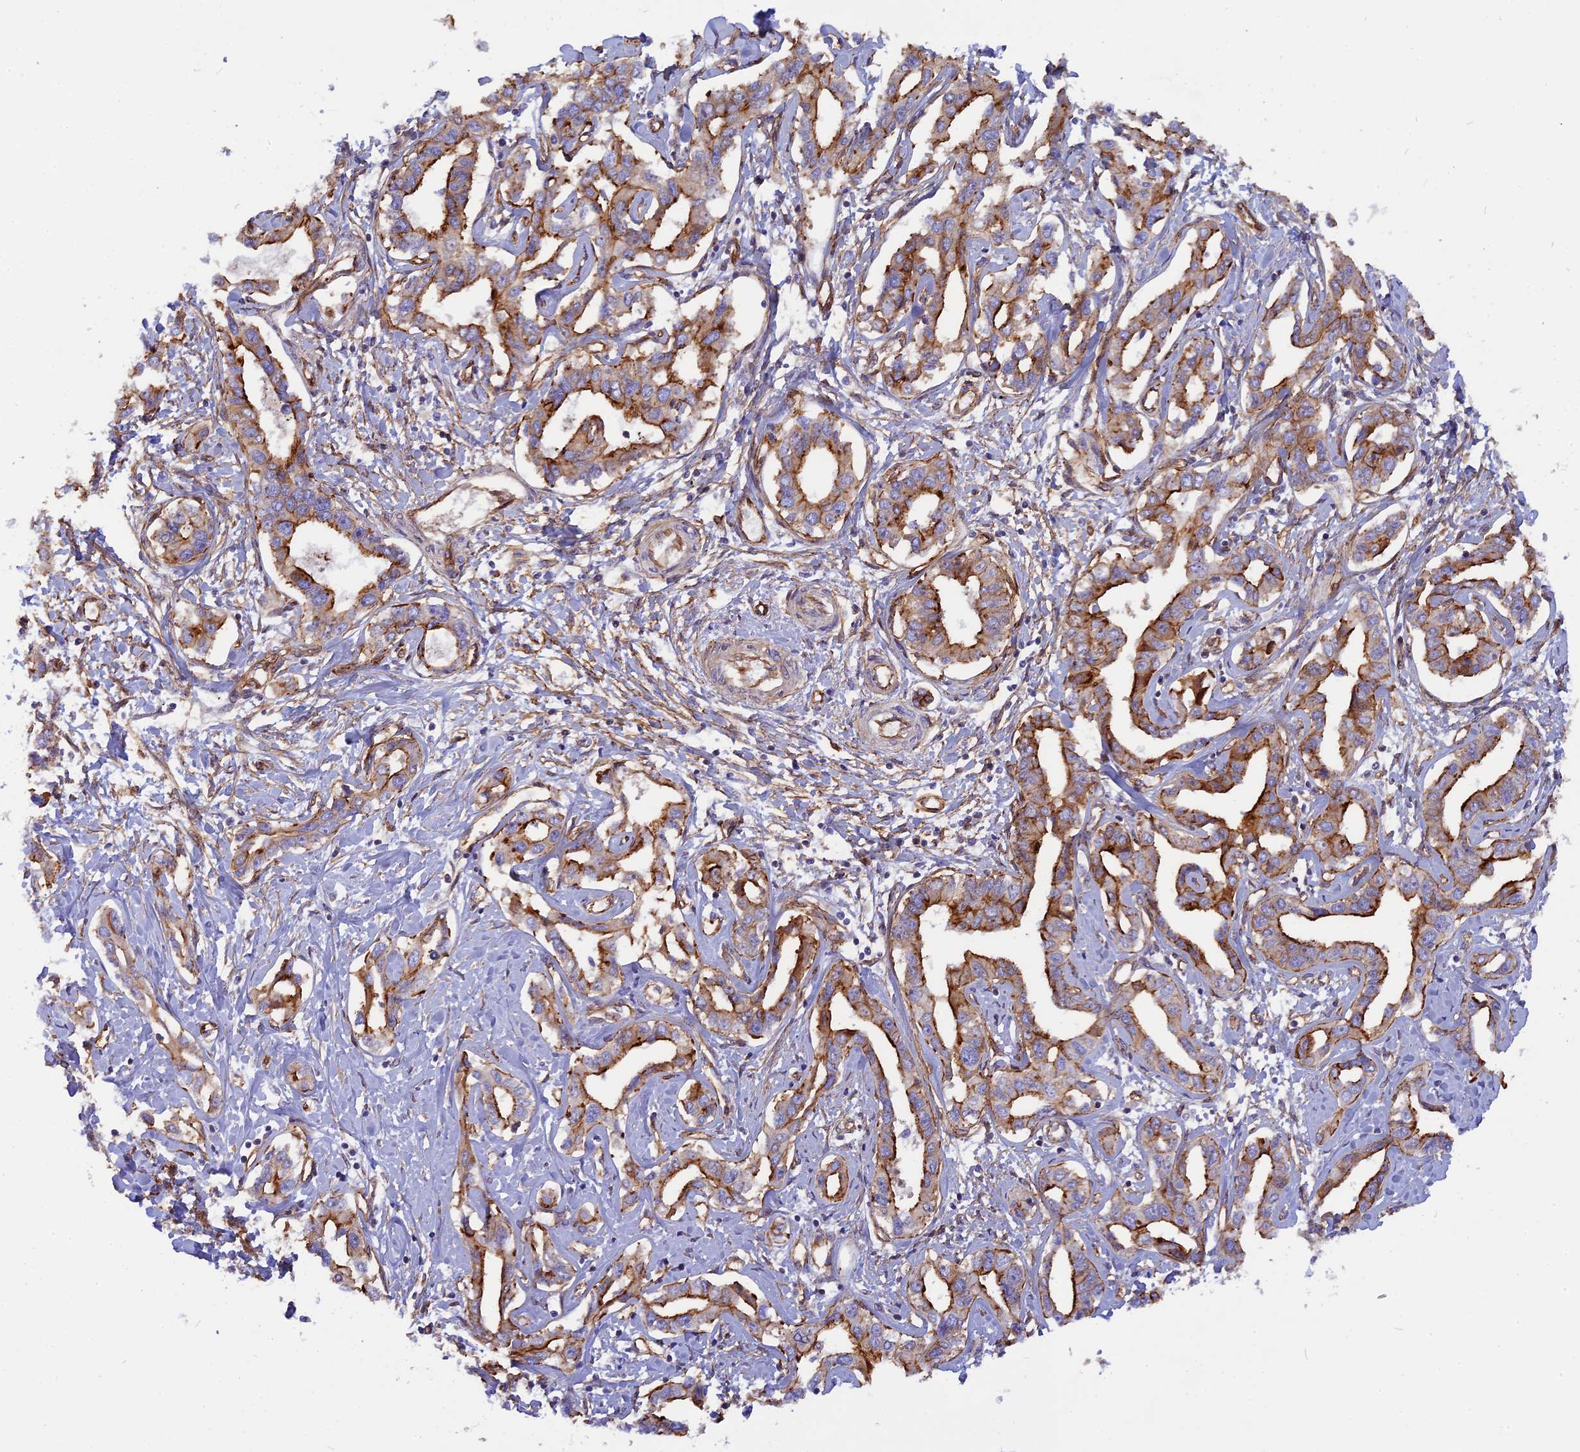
{"staining": {"intensity": "moderate", "quantity": ">75%", "location": "cytoplasmic/membranous"}, "tissue": "liver cancer", "cell_type": "Tumor cells", "image_type": "cancer", "snomed": [{"axis": "morphology", "description": "Cholangiocarcinoma"}, {"axis": "topography", "description": "Liver"}], "caption": "IHC image of liver cancer (cholangiocarcinoma) stained for a protein (brown), which exhibits medium levels of moderate cytoplasmic/membranous positivity in about >75% of tumor cells.", "gene": "CNBD2", "patient": {"sex": "male", "age": 59}}